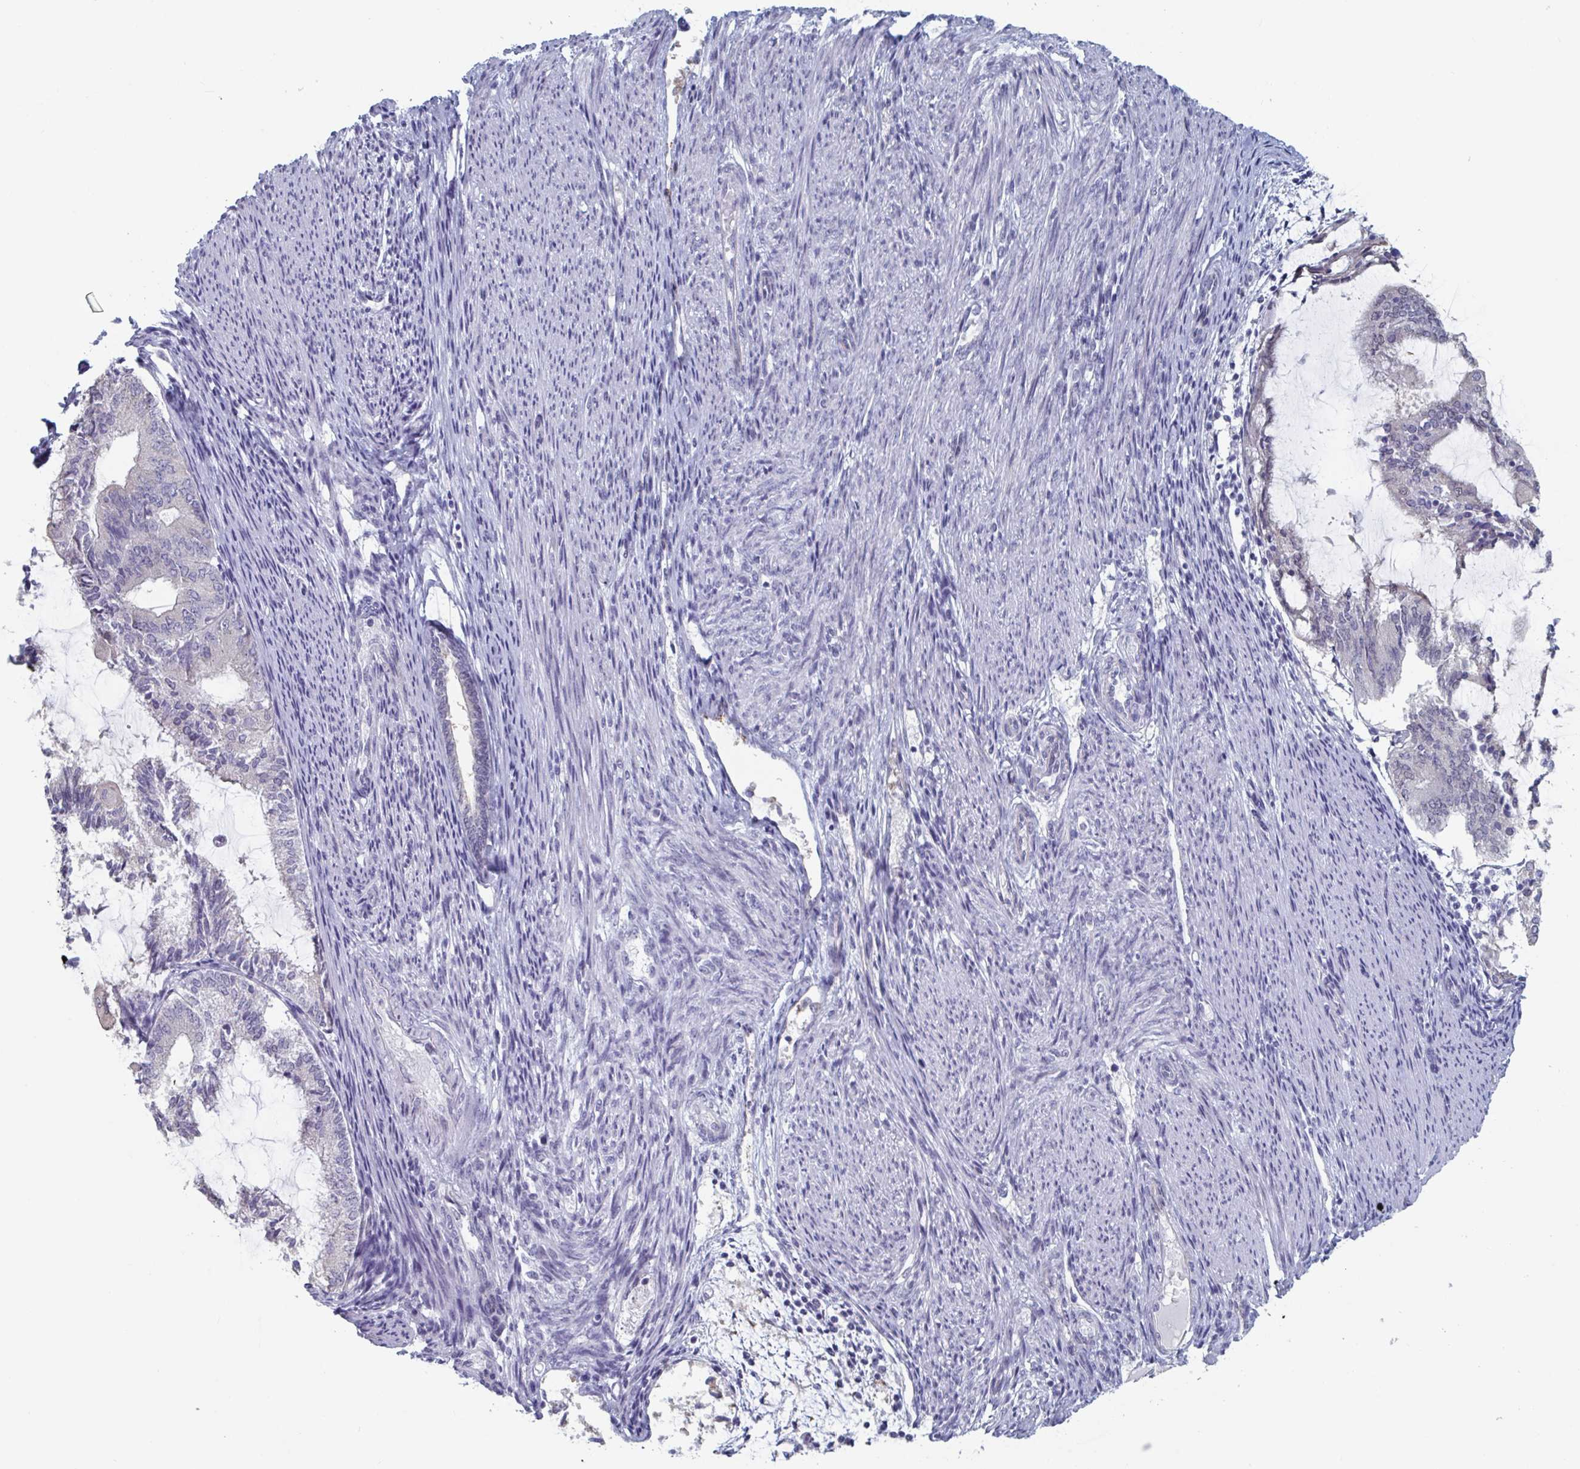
{"staining": {"intensity": "negative", "quantity": "none", "location": "none"}, "tissue": "endometrial cancer", "cell_type": "Tumor cells", "image_type": "cancer", "snomed": [{"axis": "morphology", "description": "Adenocarcinoma, NOS"}, {"axis": "topography", "description": "Endometrium"}], "caption": "This photomicrograph is of endometrial cancer (adenocarcinoma) stained with immunohistochemistry (IHC) to label a protein in brown with the nuclei are counter-stained blue. There is no staining in tumor cells.", "gene": "FOXA1", "patient": {"sex": "female", "age": 81}}